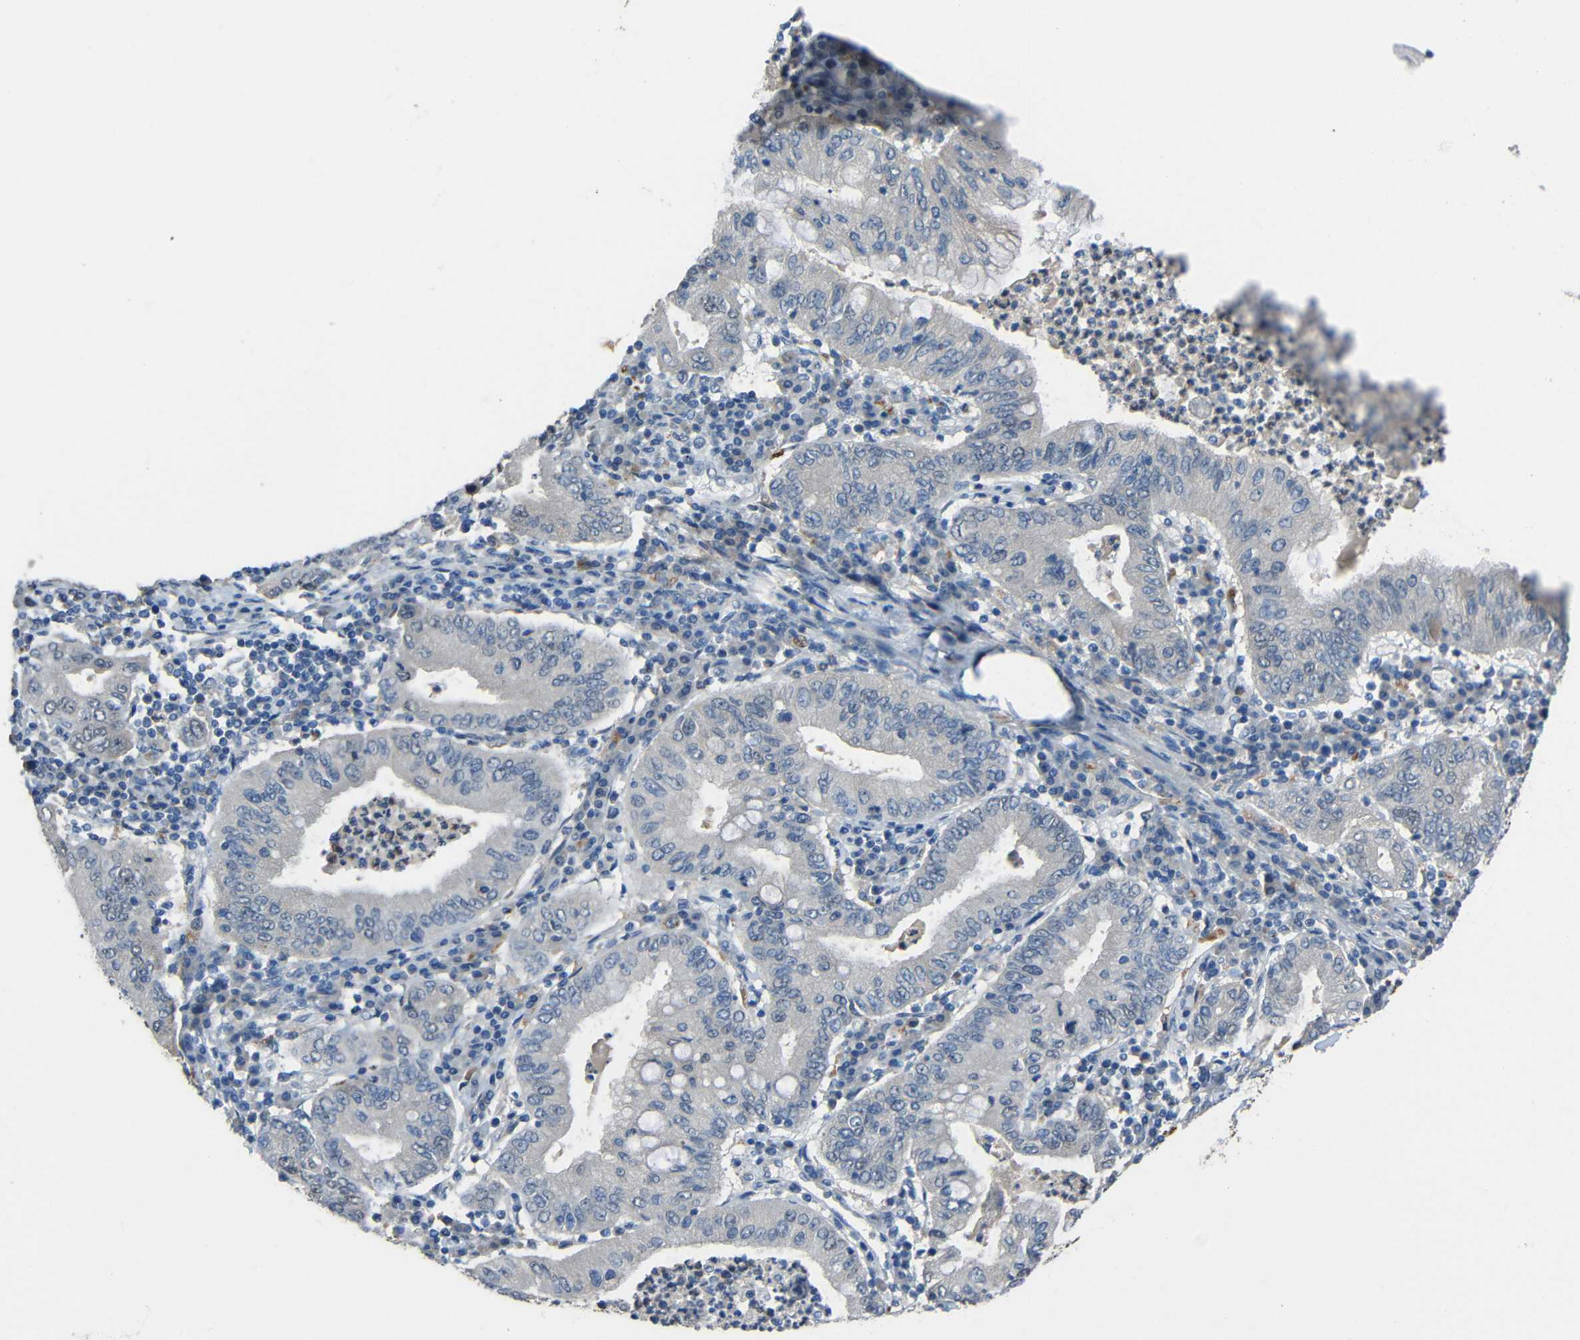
{"staining": {"intensity": "negative", "quantity": "none", "location": "none"}, "tissue": "stomach cancer", "cell_type": "Tumor cells", "image_type": "cancer", "snomed": [{"axis": "morphology", "description": "Normal tissue, NOS"}, {"axis": "morphology", "description": "Adenocarcinoma, NOS"}, {"axis": "topography", "description": "Esophagus"}, {"axis": "topography", "description": "Stomach, upper"}, {"axis": "topography", "description": "Peripheral nerve tissue"}], "caption": "Immunohistochemistry (IHC) of stomach cancer (adenocarcinoma) reveals no staining in tumor cells.", "gene": "STBD1", "patient": {"sex": "male", "age": 62}}